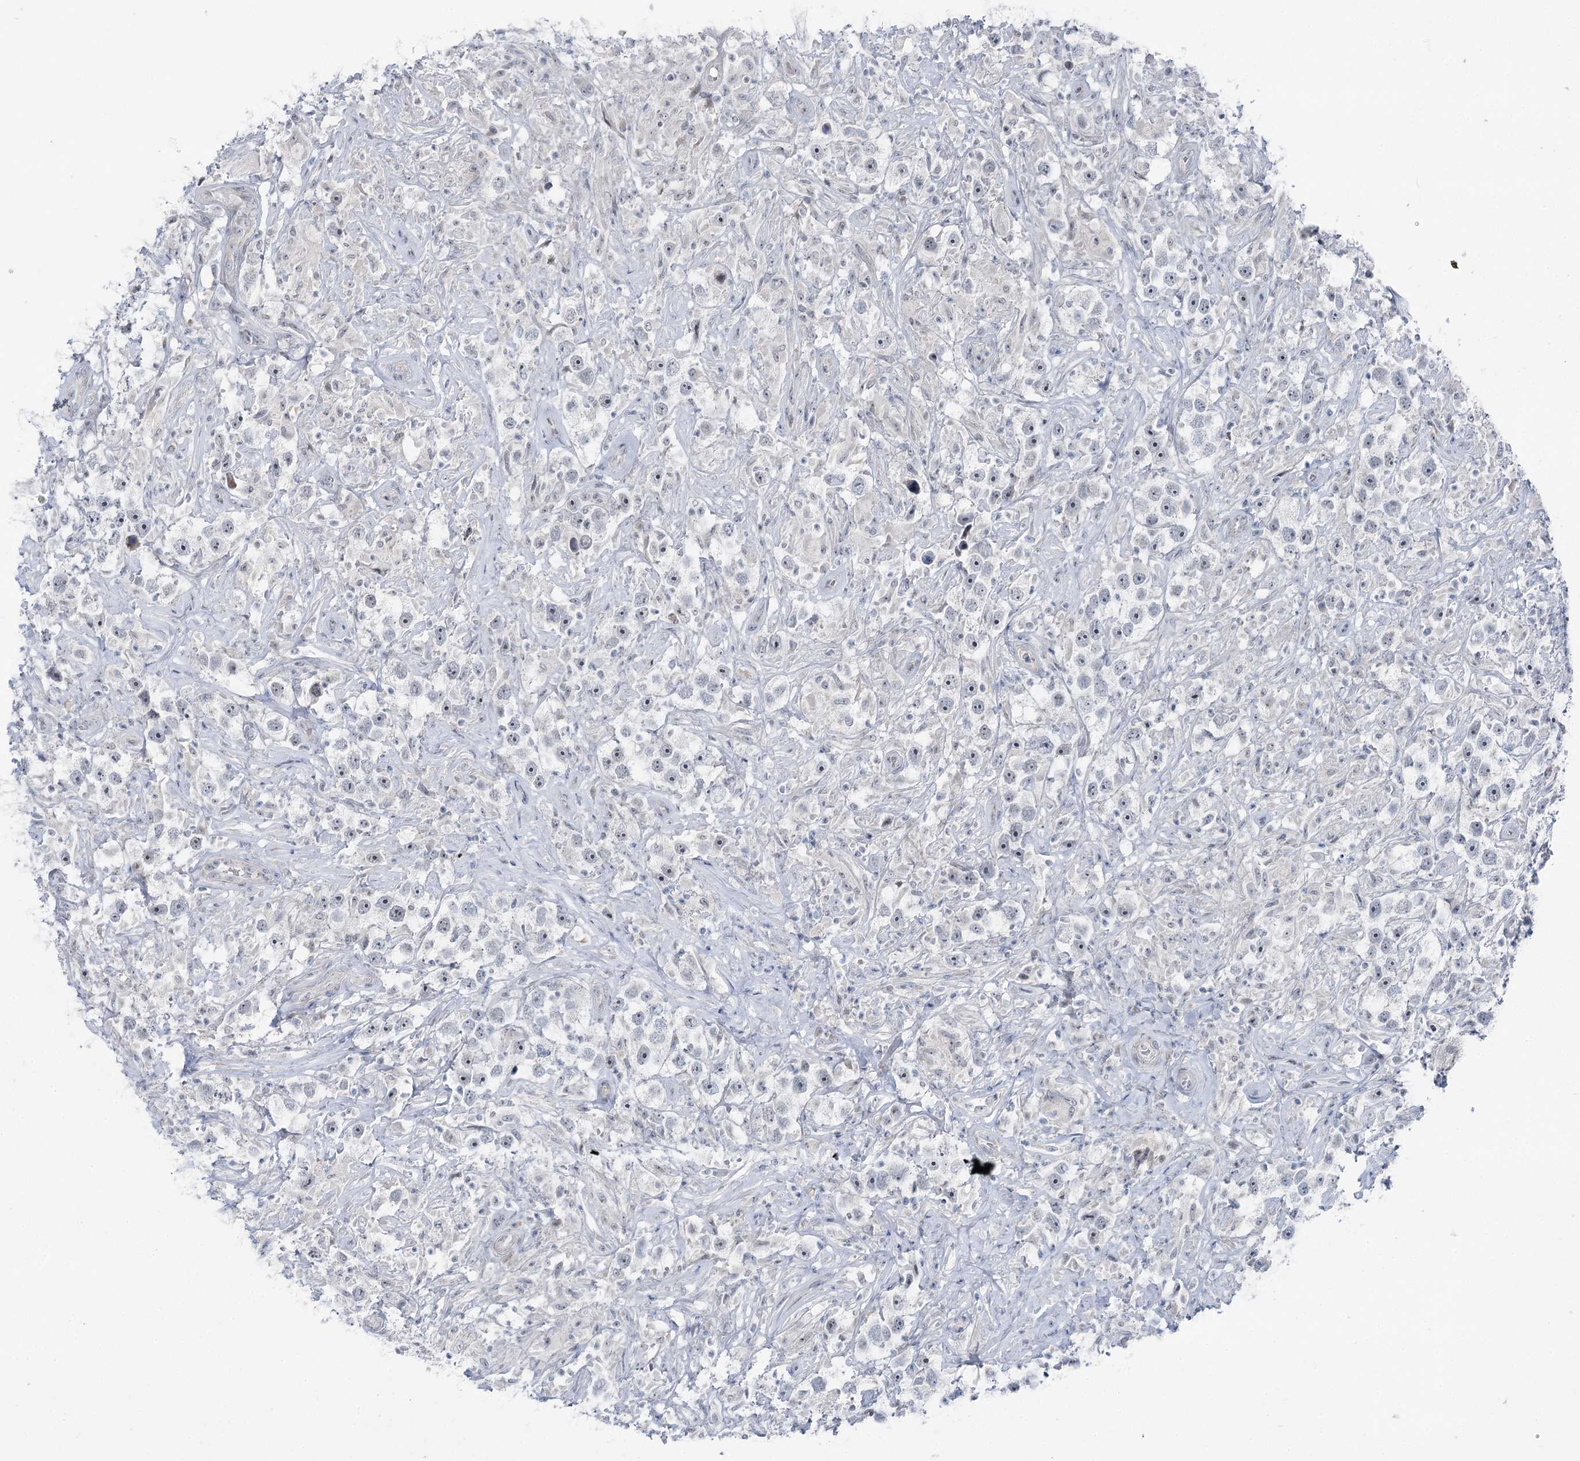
{"staining": {"intensity": "negative", "quantity": "none", "location": "none"}, "tissue": "testis cancer", "cell_type": "Tumor cells", "image_type": "cancer", "snomed": [{"axis": "morphology", "description": "Seminoma, NOS"}, {"axis": "topography", "description": "Testis"}], "caption": "Tumor cells are negative for brown protein staining in seminoma (testis).", "gene": "STEEP1", "patient": {"sex": "male", "age": 49}}